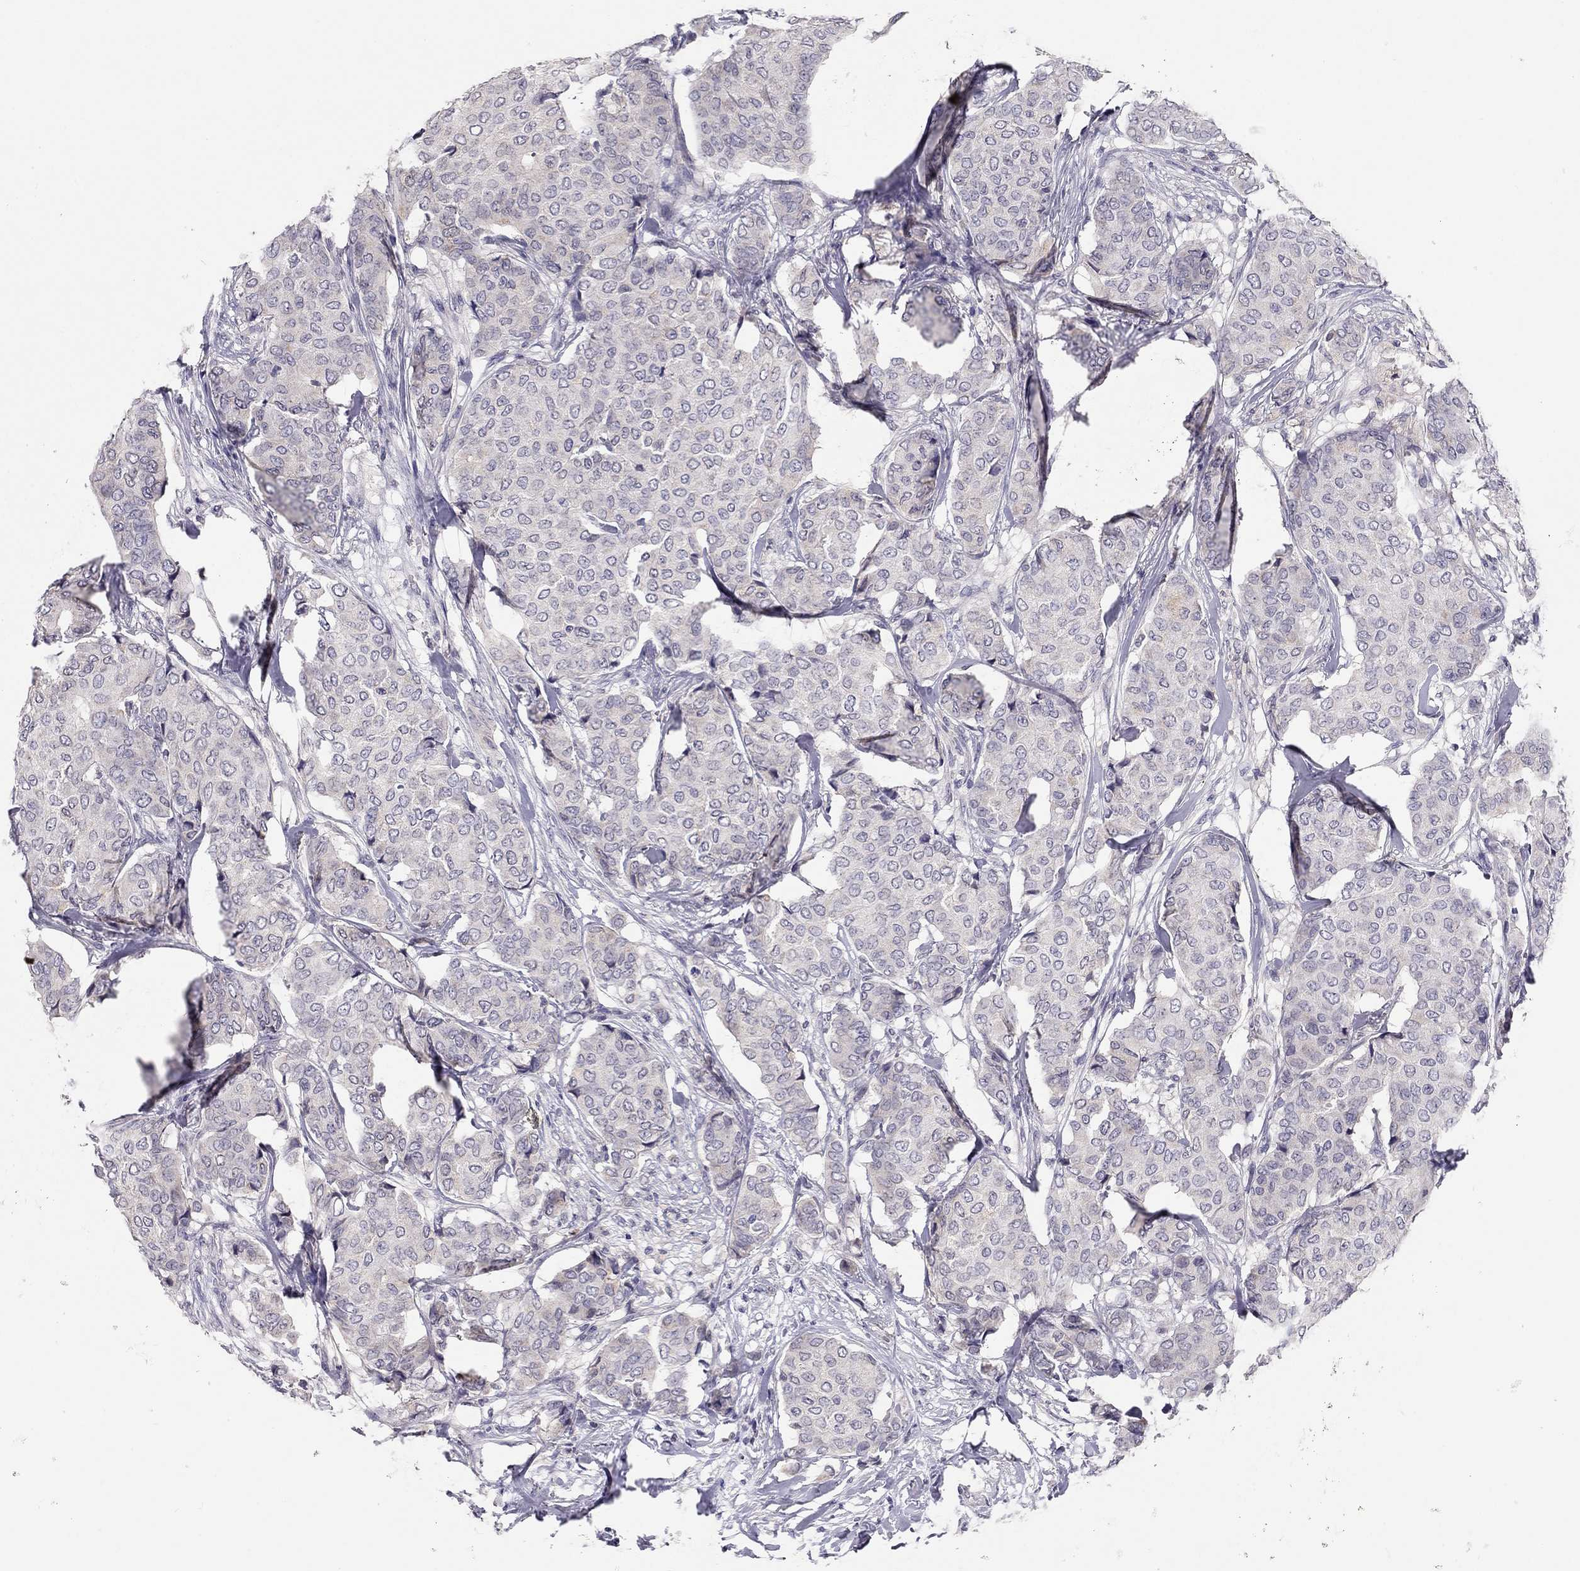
{"staining": {"intensity": "negative", "quantity": "none", "location": "none"}, "tissue": "breast cancer", "cell_type": "Tumor cells", "image_type": "cancer", "snomed": [{"axis": "morphology", "description": "Duct carcinoma"}, {"axis": "topography", "description": "Breast"}], "caption": "Immunohistochemistry (IHC) of infiltrating ductal carcinoma (breast) exhibits no positivity in tumor cells. (DAB (3,3'-diaminobenzidine) IHC with hematoxylin counter stain).", "gene": "SCARB1", "patient": {"sex": "female", "age": 75}}